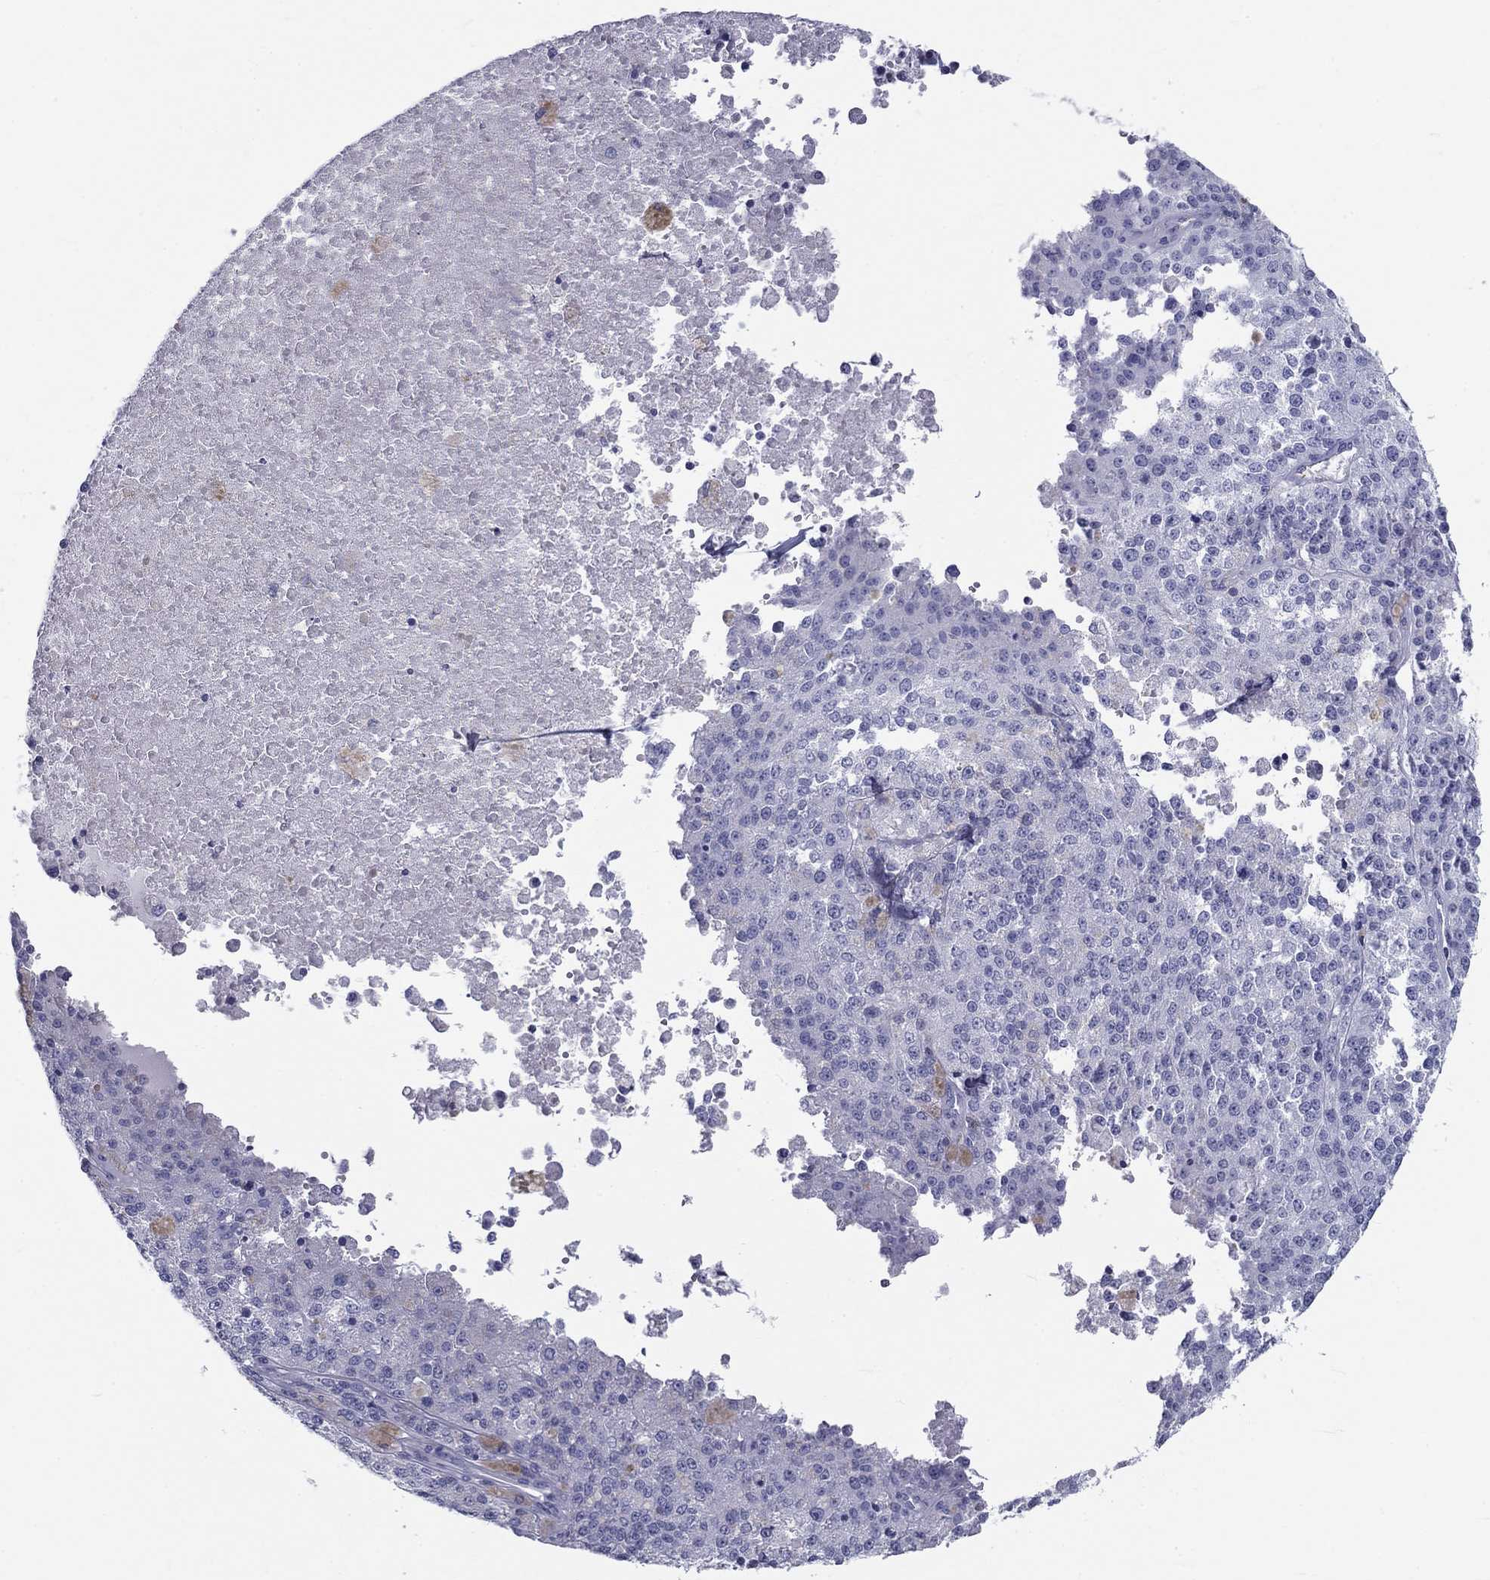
{"staining": {"intensity": "negative", "quantity": "none", "location": "none"}, "tissue": "melanoma", "cell_type": "Tumor cells", "image_type": "cancer", "snomed": [{"axis": "morphology", "description": "Malignant melanoma, Metastatic site"}, {"axis": "topography", "description": "Lymph node"}], "caption": "Immunohistochemistry of human melanoma displays no staining in tumor cells.", "gene": "DNALI1", "patient": {"sex": "female", "age": 64}}